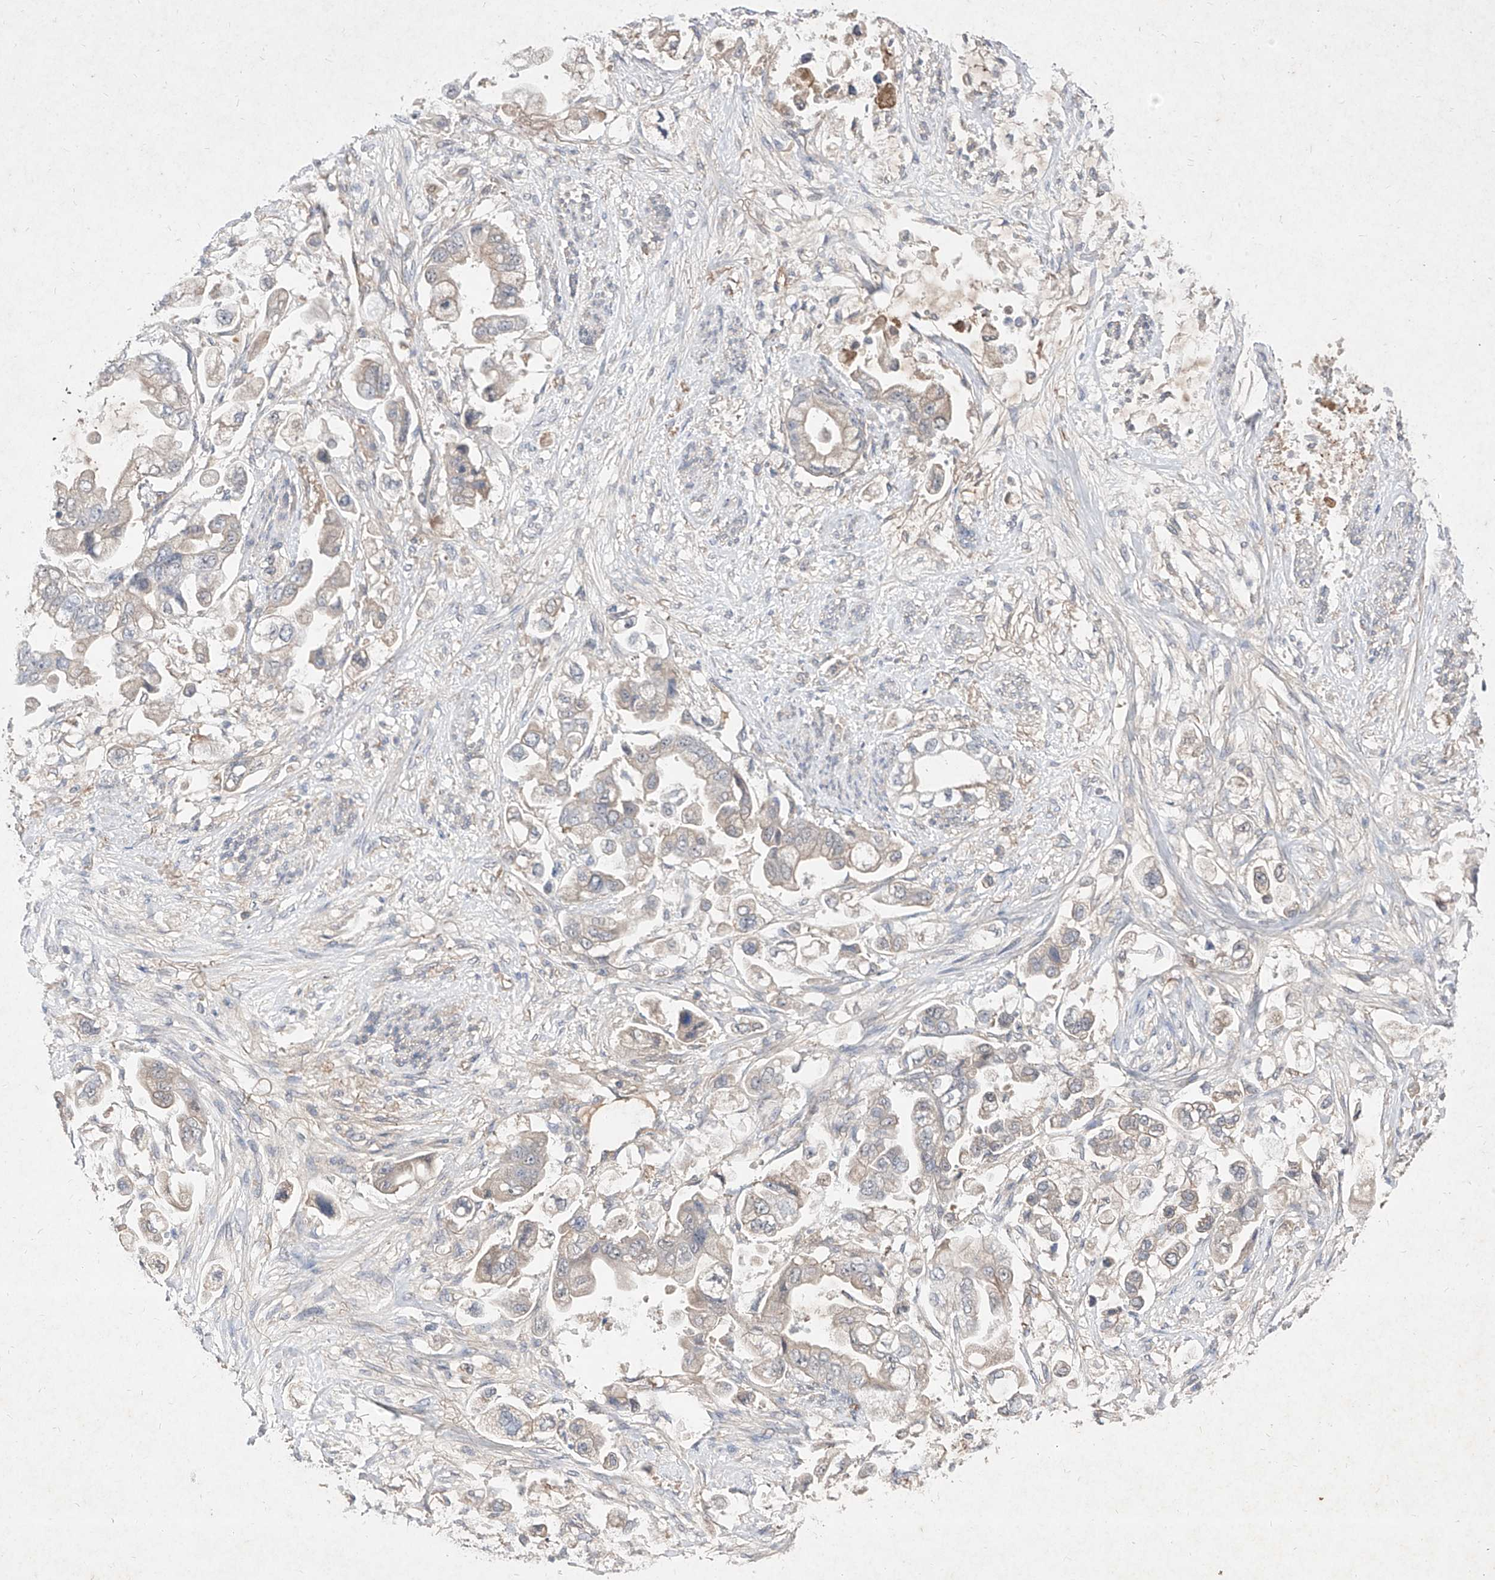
{"staining": {"intensity": "weak", "quantity": "<25%", "location": "cytoplasmic/membranous"}, "tissue": "stomach cancer", "cell_type": "Tumor cells", "image_type": "cancer", "snomed": [{"axis": "morphology", "description": "Adenocarcinoma, NOS"}, {"axis": "topography", "description": "Stomach"}], "caption": "Tumor cells are negative for protein expression in human adenocarcinoma (stomach). (DAB immunohistochemistry (IHC) visualized using brightfield microscopy, high magnification).", "gene": "C4A", "patient": {"sex": "male", "age": 62}}